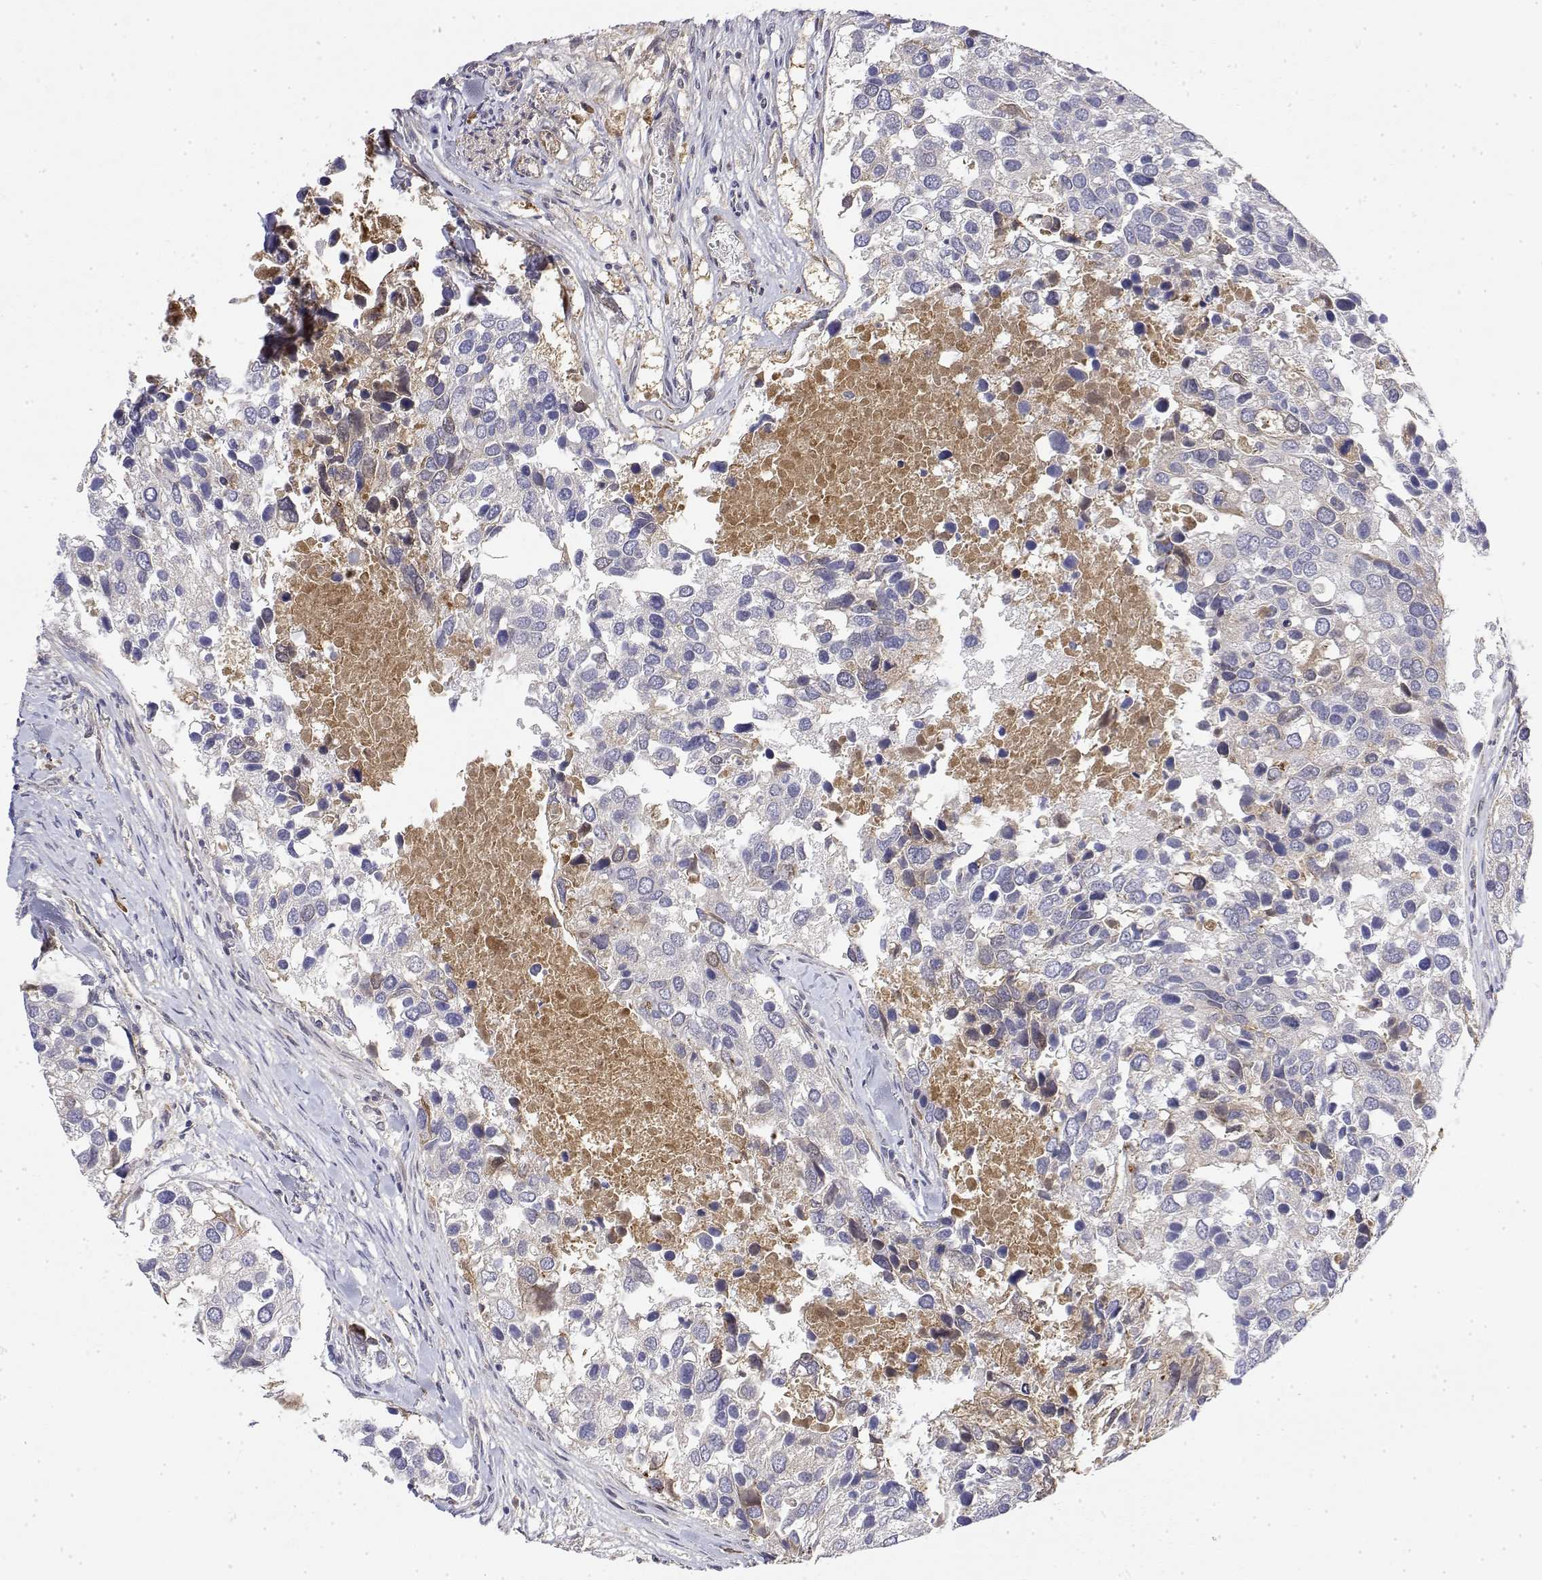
{"staining": {"intensity": "negative", "quantity": "none", "location": "none"}, "tissue": "breast cancer", "cell_type": "Tumor cells", "image_type": "cancer", "snomed": [{"axis": "morphology", "description": "Duct carcinoma"}, {"axis": "topography", "description": "Breast"}], "caption": "Intraductal carcinoma (breast) was stained to show a protein in brown. There is no significant expression in tumor cells.", "gene": "IGFBP4", "patient": {"sex": "female", "age": 83}}